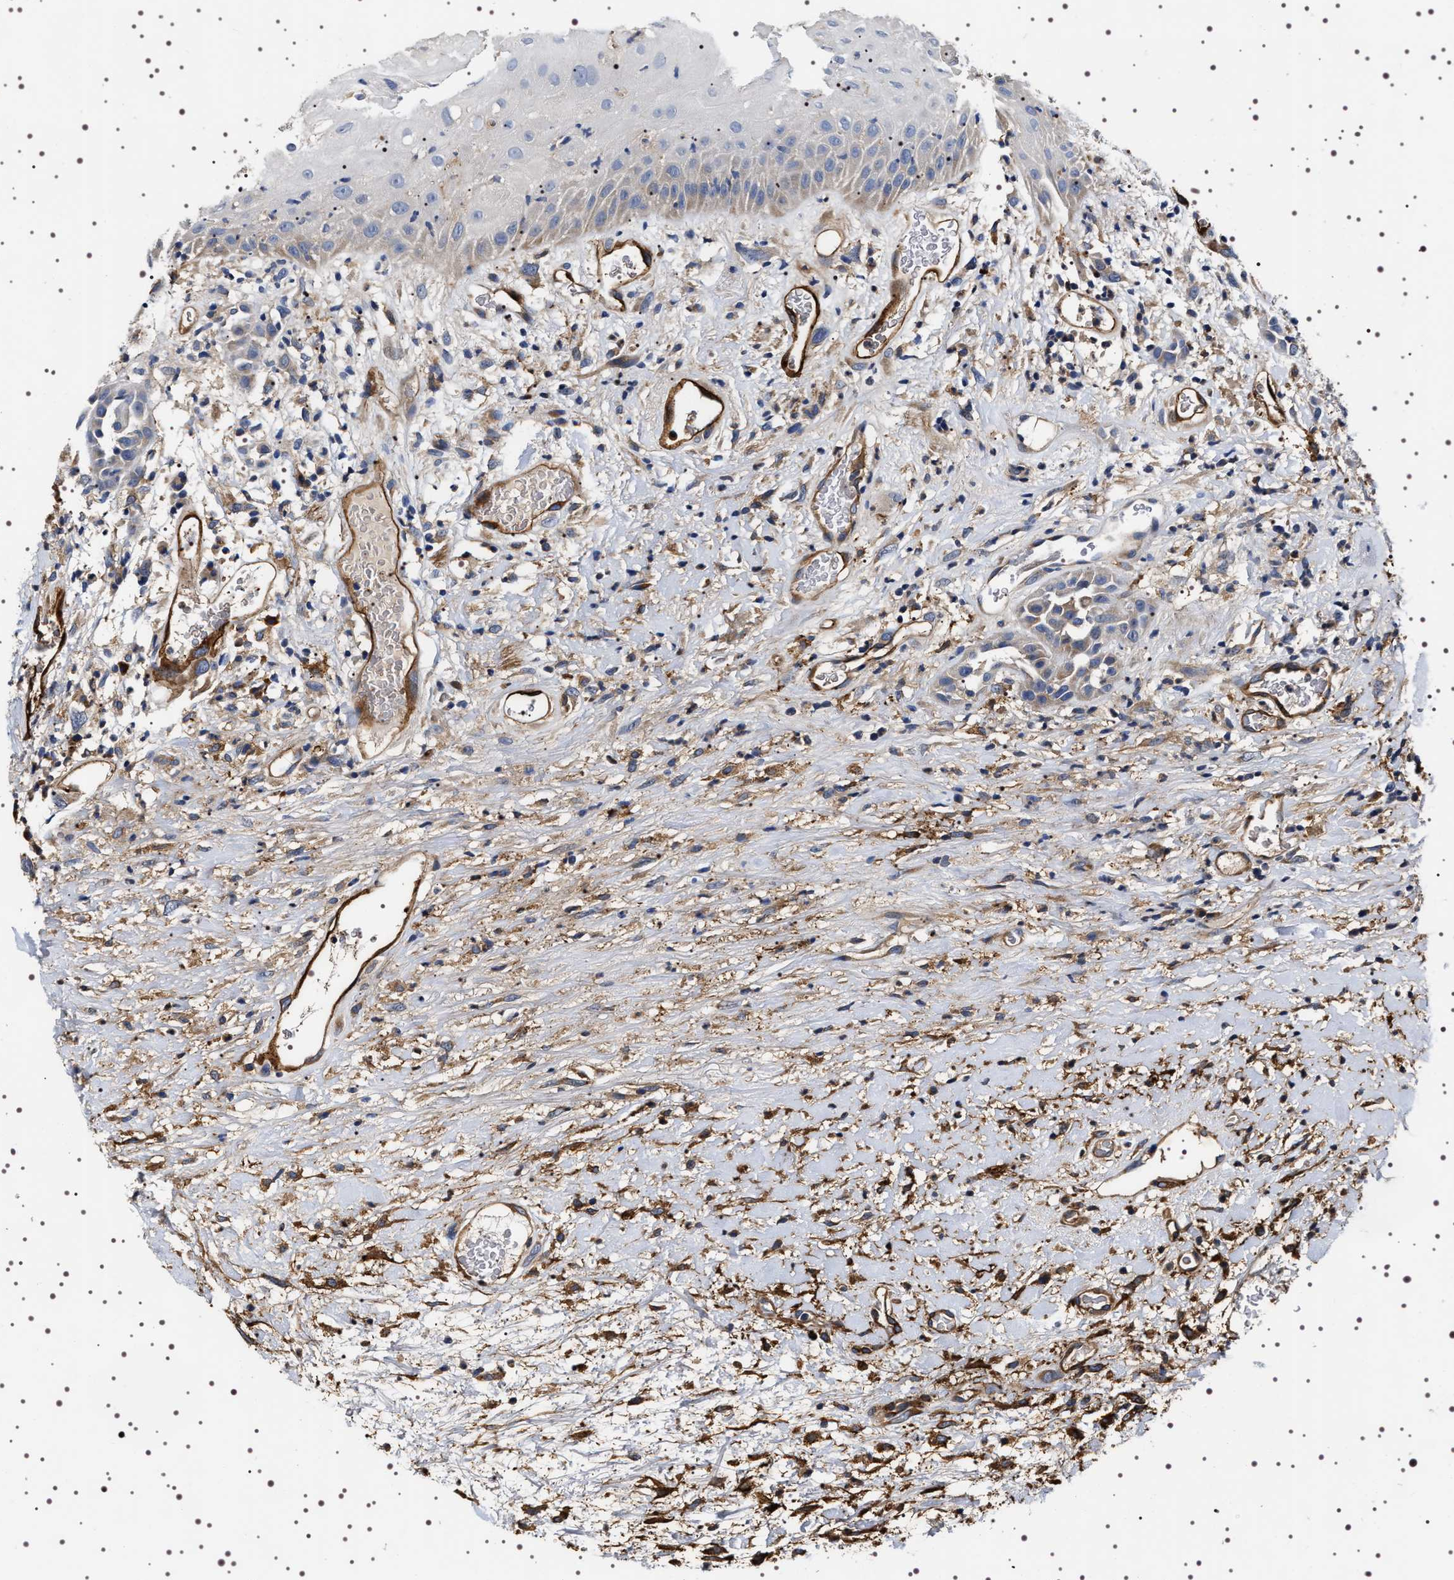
{"staining": {"intensity": "weak", "quantity": "<25%", "location": "cytoplasmic/membranous"}, "tissue": "head and neck cancer", "cell_type": "Tumor cells", "image_type": "cancer", "snomed": [{"axis": "morphology", "description": "Normal tissue, NOS"}, {"axis": "morphology", "description": "Squamous cell carcinoma, NOS"}, {"axis": "topography", "description": "Cartilage tissue"}, {"axis": "topography", "description": "Head-Neck"}], "caption": "Tumor cells are negative for brown protein staining in head and neck cancer (squamous cell carcinoma).", "gene": "ALPL", "patient": {"sex": "male", "age": 62}}